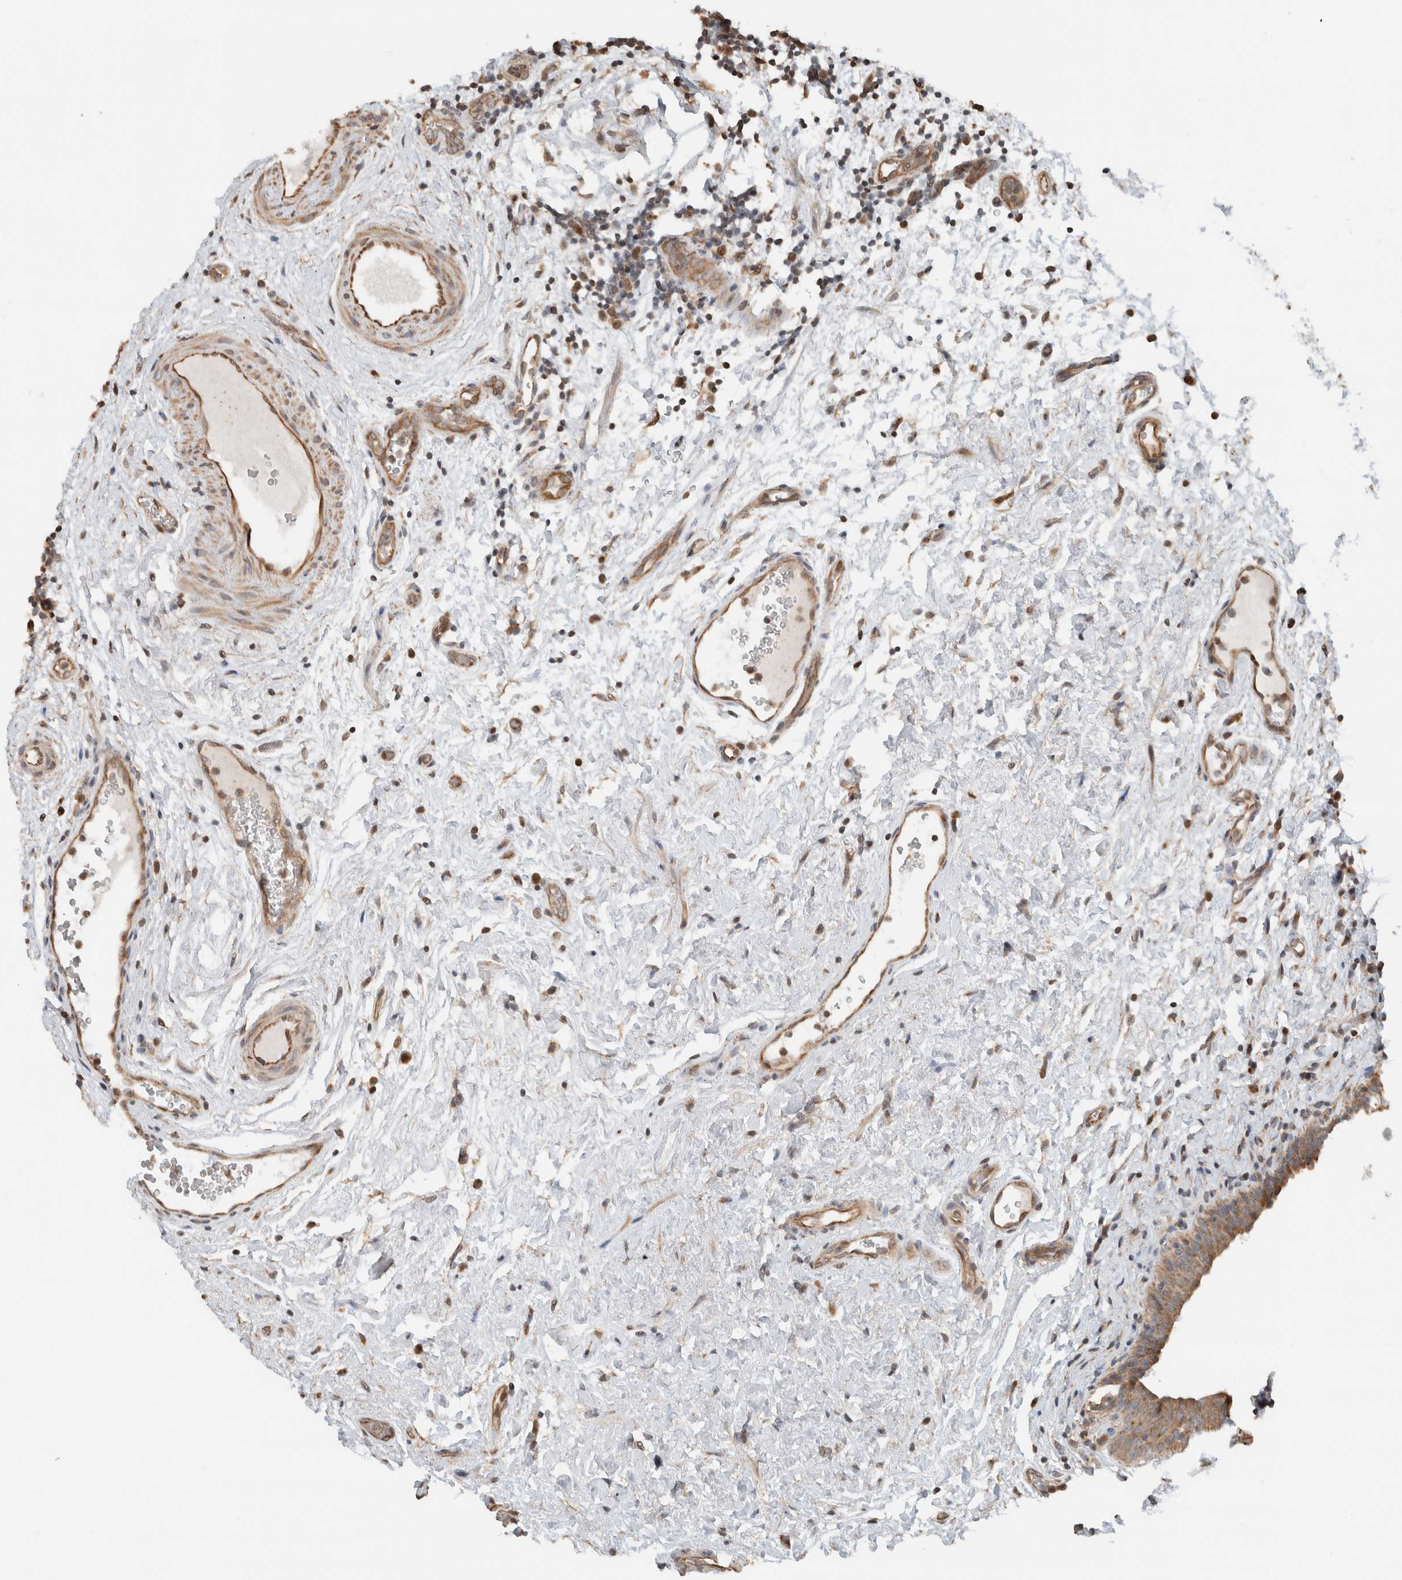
{"staining": {"intensity": "moderate", "quantity": ">75%", "location": "cytoplasmic/membranous"}, "tissue": "urinary bladder", "cell_type": "Urothelial cells", "image_type": "normal", "snomed": [{"axis": "morphology", "description": "Normal tissue, NOS"}, {"axis": "topography", "description": "Urinary bladder"}], "caption": "A brown stain shows moderate cytoplasmic/membranous staining of a protein in urothelial cells of benign human urinary bladder. (IHC, brightfield microscopy, high magnification).", "gene": "GINS4", "patient": {"sex": "male", "age": 83}}